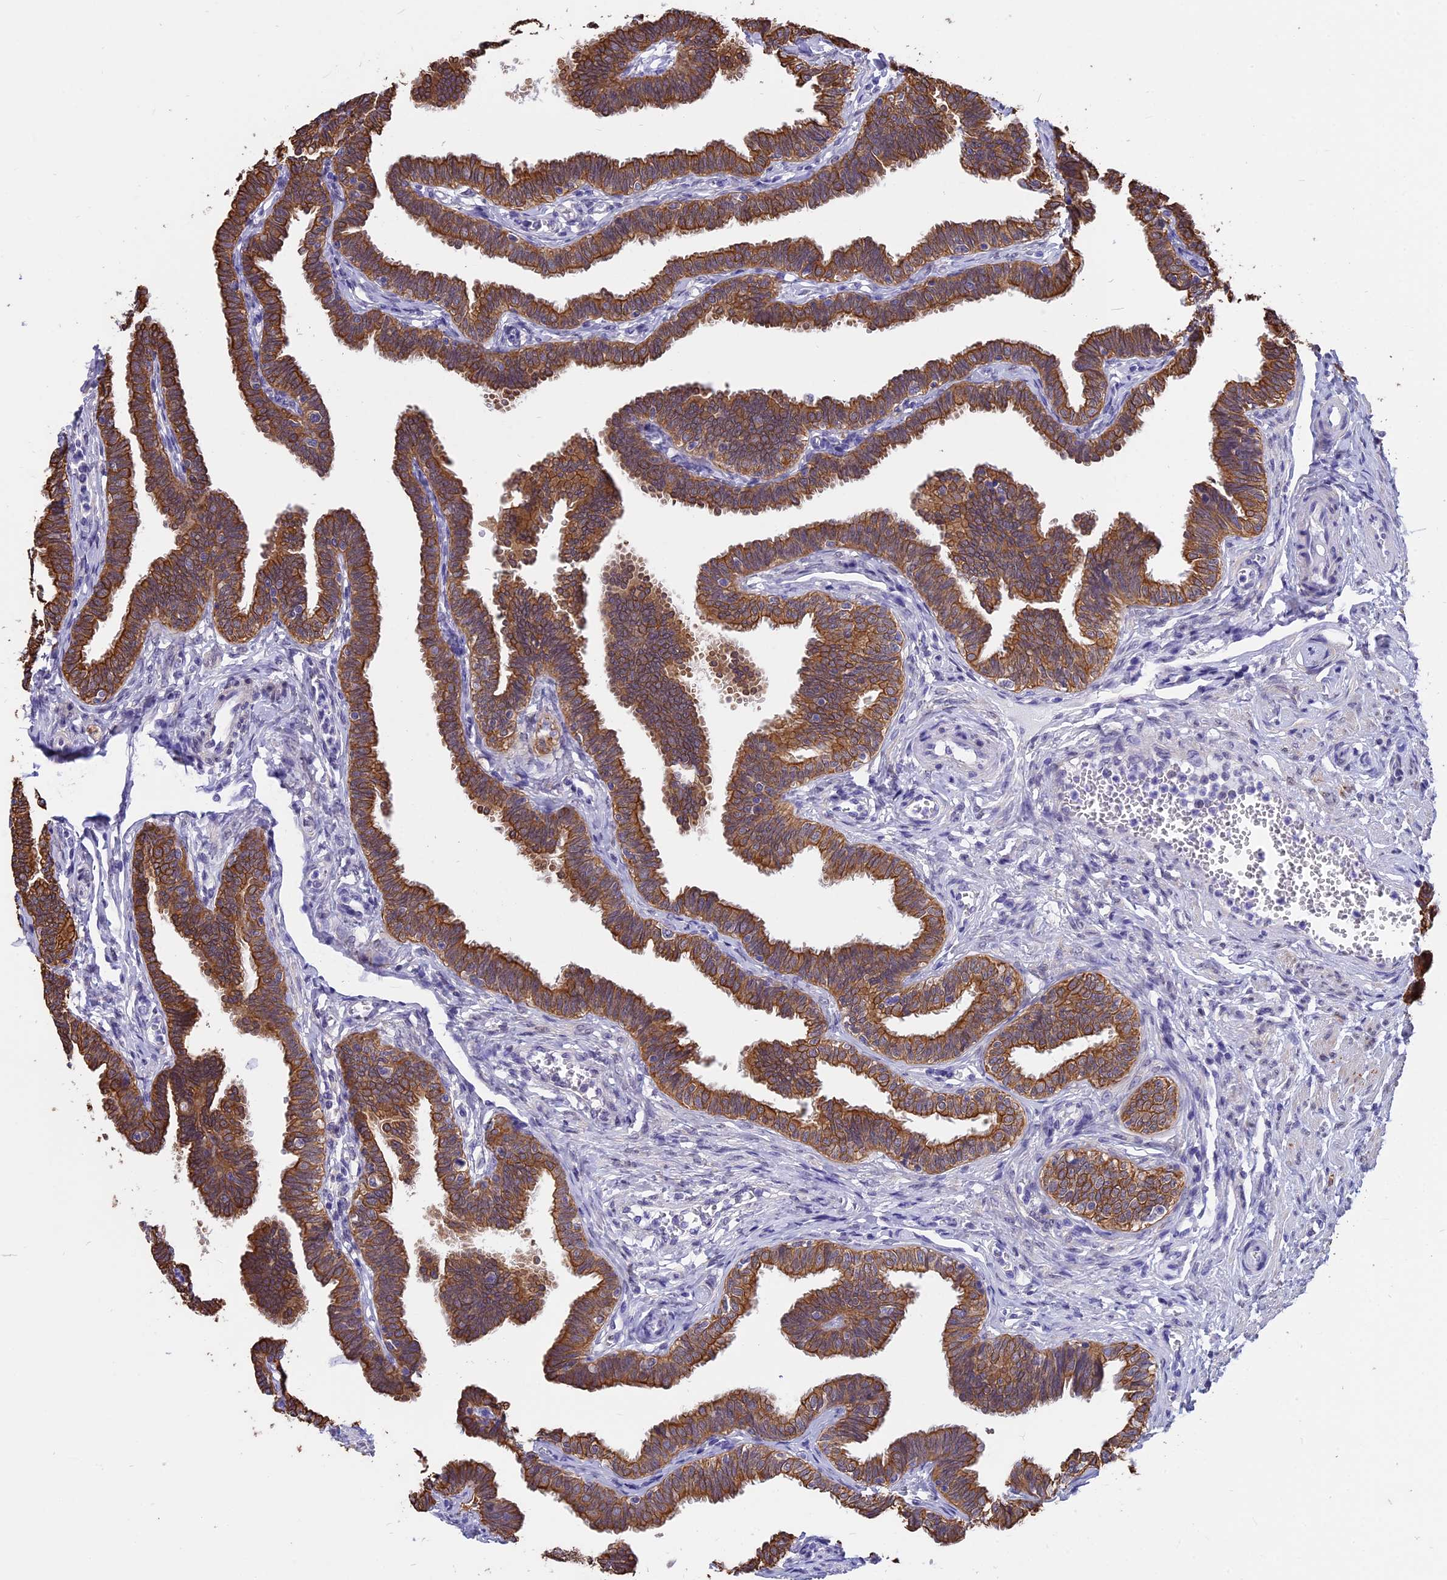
{"staining": {"intensity": "strong", "quantity": ">75%", "location": "cytoplasmic/membranous"}, "tissue": "fallopian tube", "cell_type": "Glandular cells", "image_type": "normal", "snomed": [{"axis": "morphology", "description": "Normal tissue, NOS"}, {"axis": "topography", "description": "Fallopian tube"}, {"axis": "topography", "description": "Ovary"}], "caption": "Strong cytoplasmic/membranous protein positivity is appreciated in about >75% of glandular cells in fallopian tube.", "gene": "STUB1", "patient": {"sex": "female", "age": 23}}